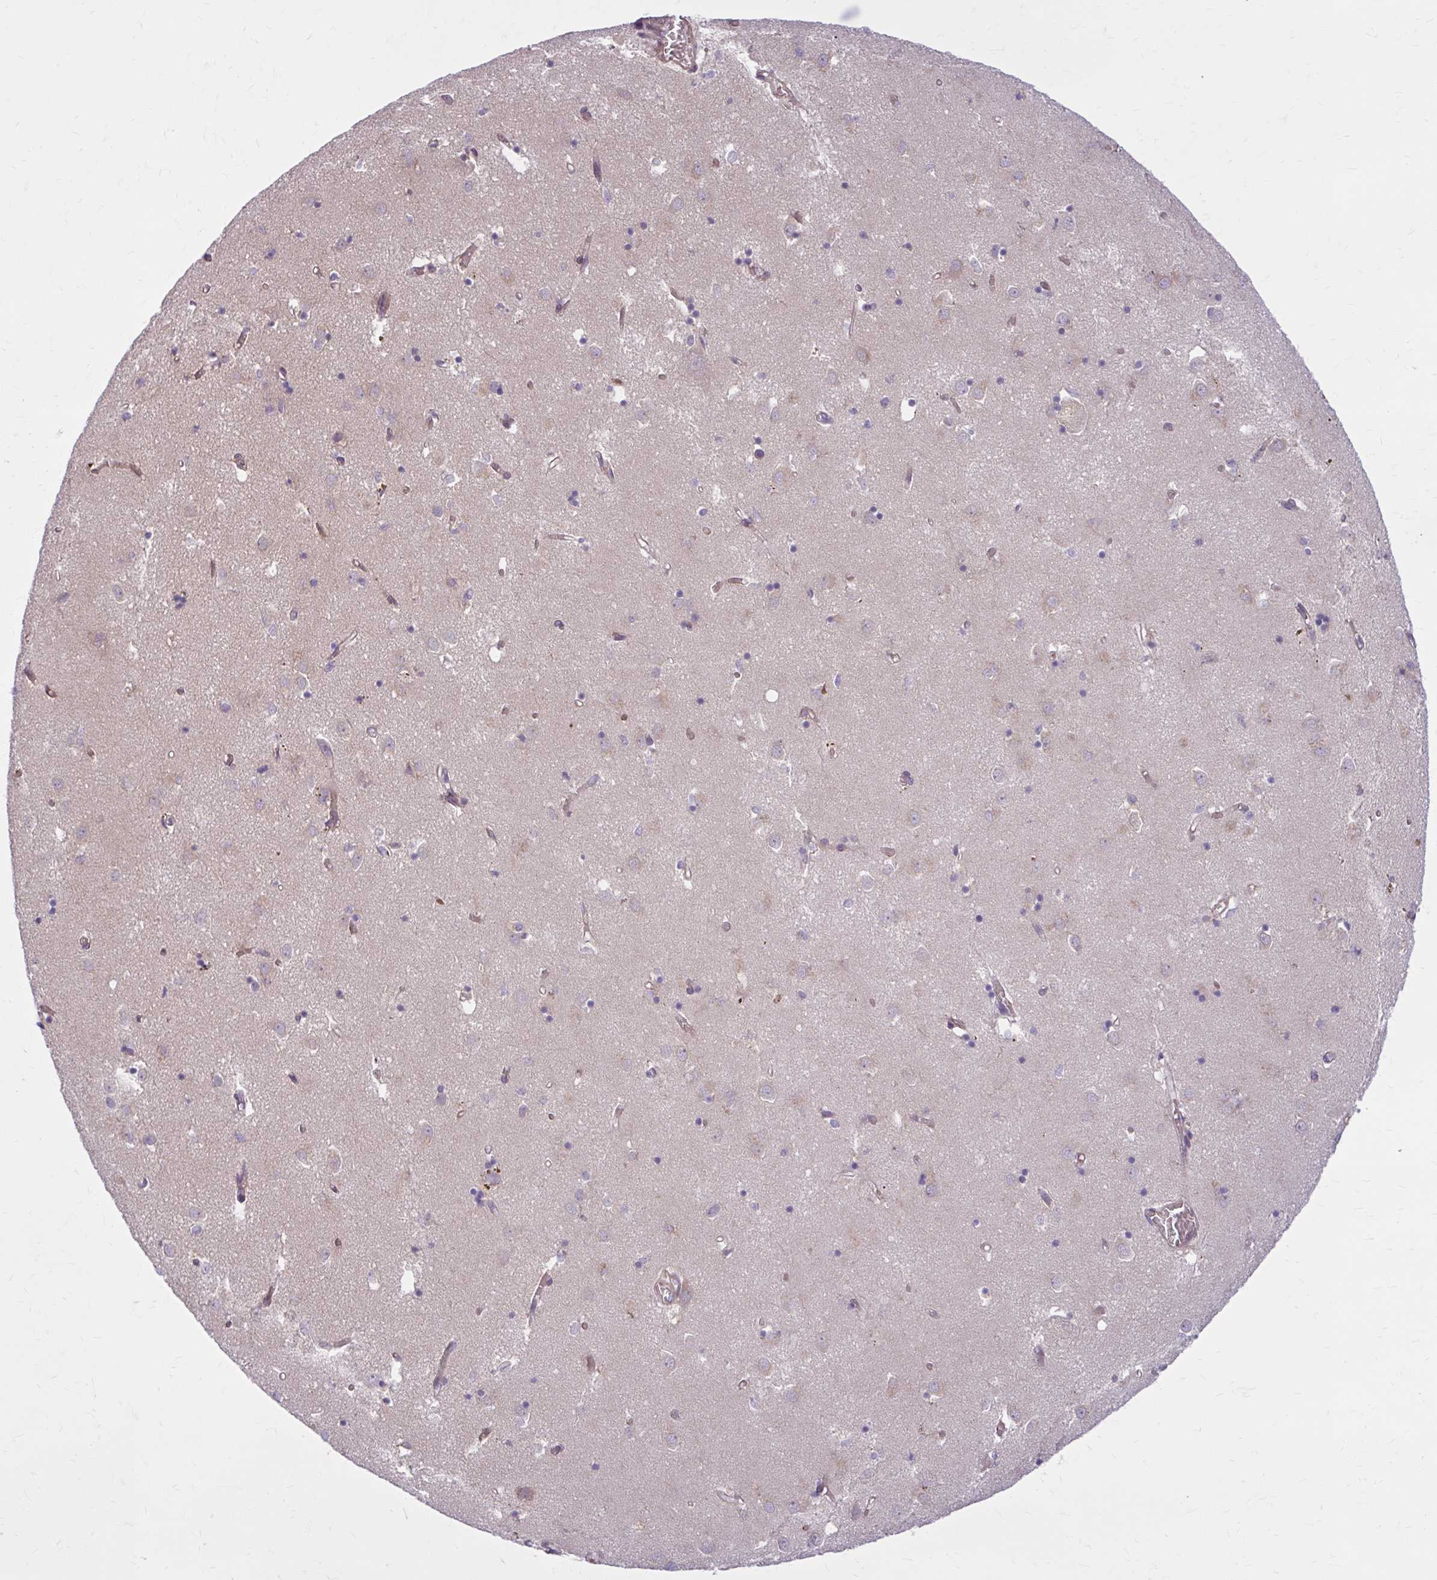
{"staining": {"intensity": "weak", "quantity": "<25%", "location": "cytoplasmic/membranous"}, "tissue": "caudate", "cell_type": "Glial cells", "image_type": "normal", "snomed": [{"axis": "morphology", "description": "Normal tissue, NOS"}, {"axis": "topography", "description": "Lateral ventricle wall"}], "caption": "Glial cells are negative for protein expression in normal human caudate. The staining is performed using DAB brown chromogen with nuclei counter-stained in using hematoxylin.", "gene": "SNF8", "patient": {"sex": "male", "age": 70}}